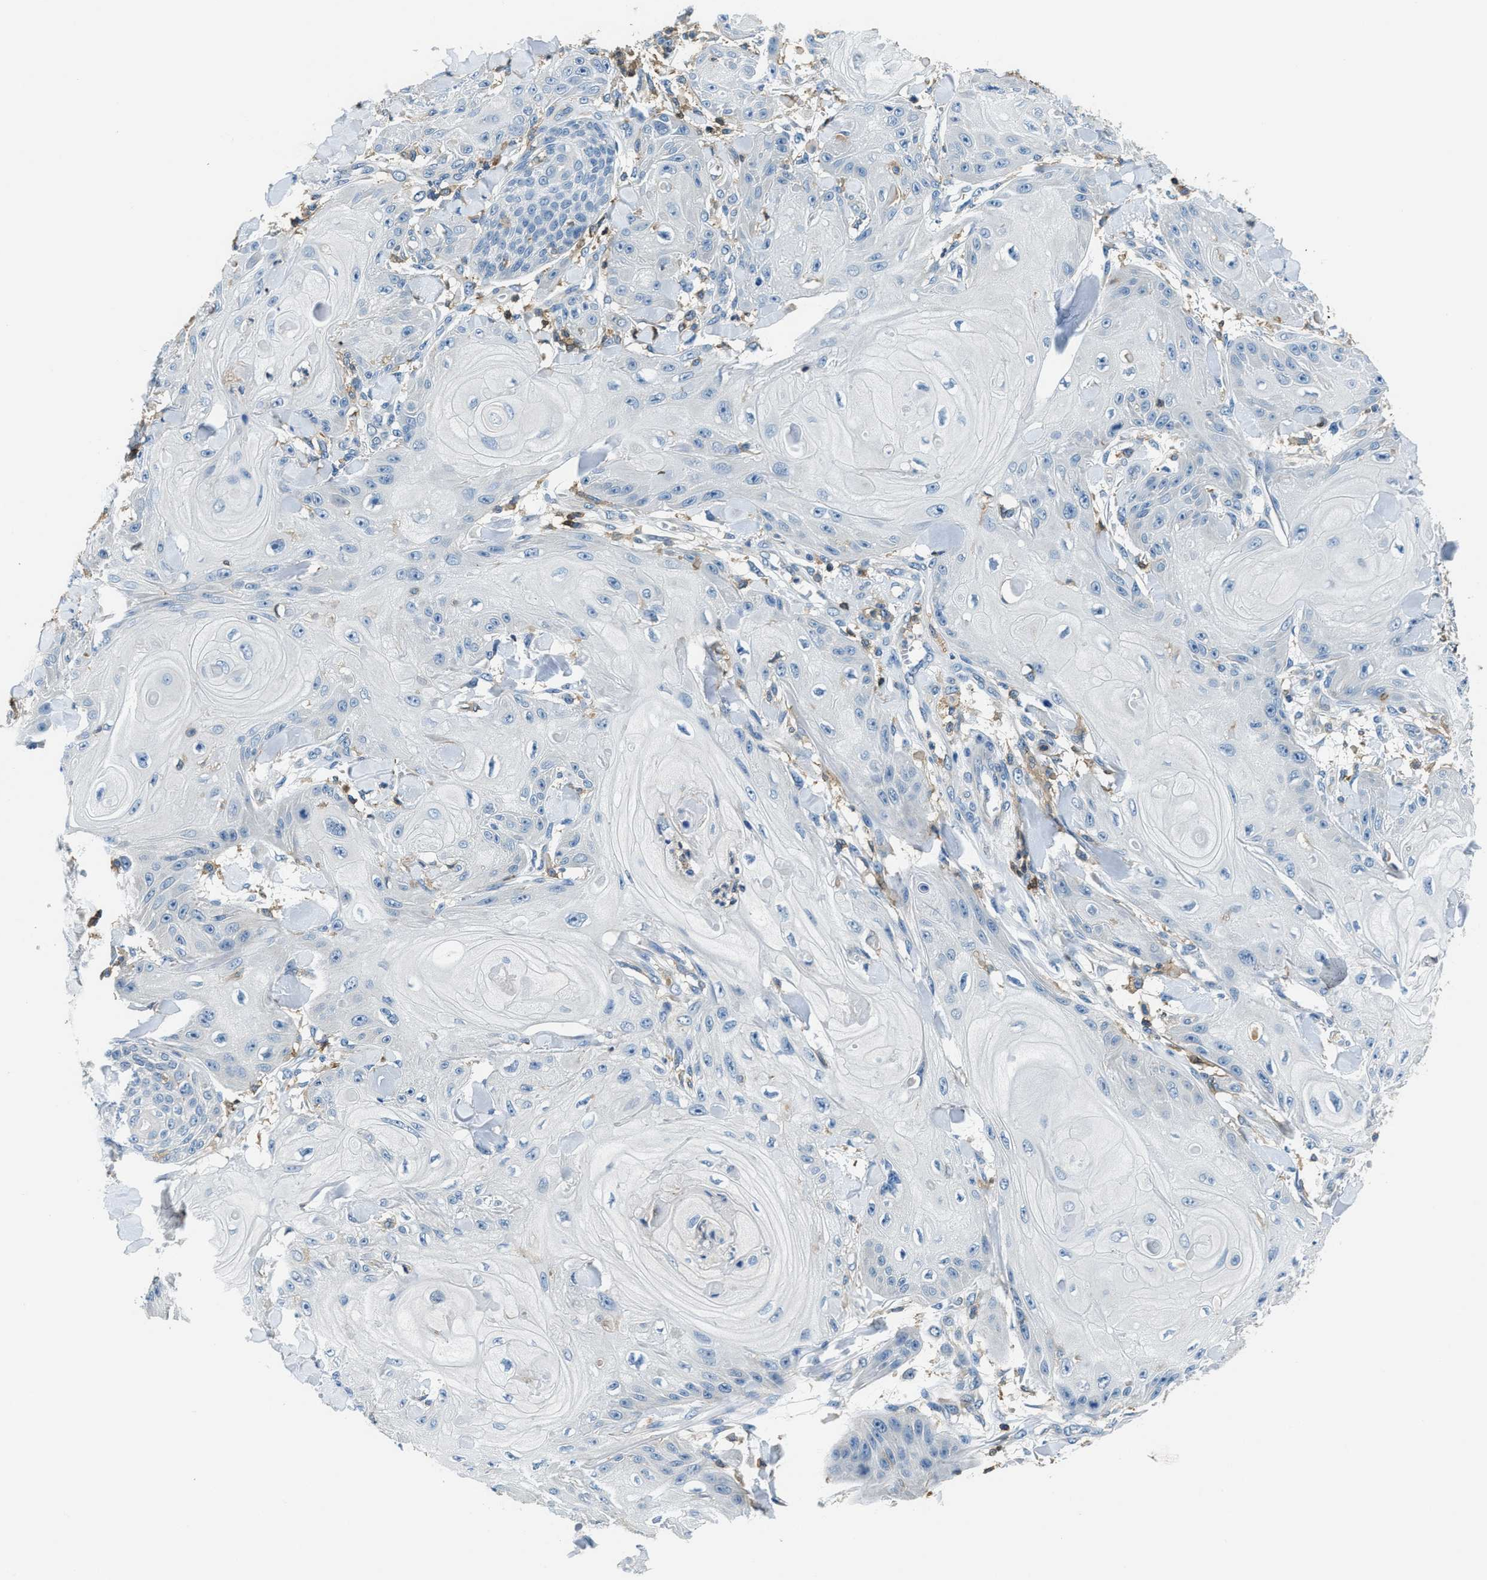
{"staining": {"intensity": "negative", "quantity": "none", "location": "none"}, "tissue": "skin cancer", "cell_type": "Tumor cells", "image_type": "cancer", "snomed": [{"axis": "morphology", "description": "Squamous cell carcinoma, NOS"}, {"axis": "topography", "description": "Skin"}], "caption": "Tumor cells are negative for brown protein staining in skin squamous cell carcinoma. (Stains: DAB (3,3'-diaminobenzidine) immunohistochemistry (IHC) with hematoxylin counter stain, Microscopy: brightfield microscopy at high magnification).", "gene": "MYO1G", "patient": {"sex": "male", "age": 74}}